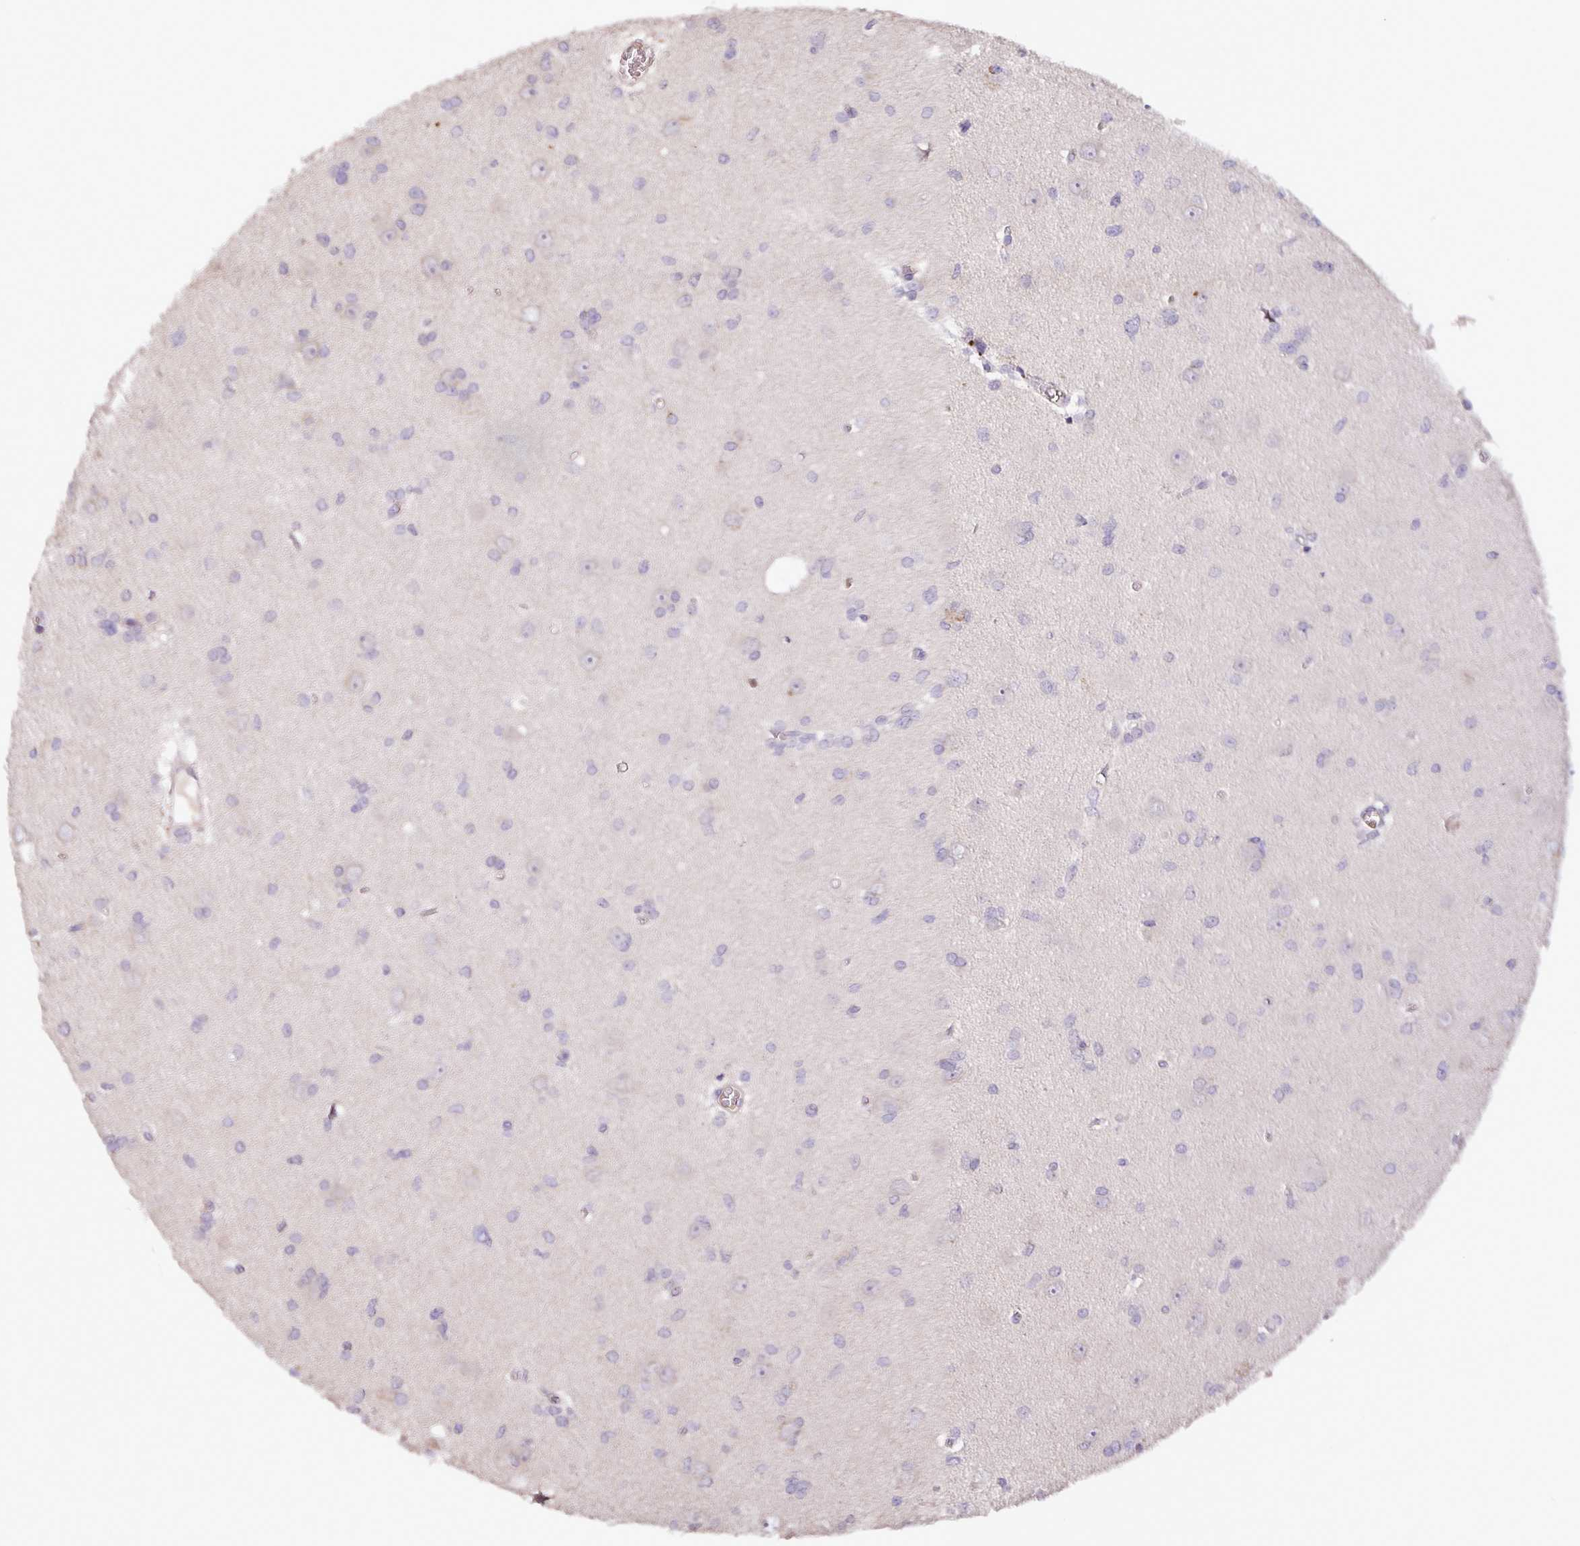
{"staining": {"intensity": "negative", "quantity": "none", "location": "none"}, "tissue": "glioma", "cell_type": "Tumor cells", "image_type": "cancer", "snomed": [{"axis": "morphology", "description": "Glioma, malignant, High grade"}, {"axis": "topography", "description": "Brain"}], "caption": "IHC micrograph of neoplastic tissue: glioma stained with DAB (3,3'-diaminobenzidine) demonstrates no significant protein expression in tumor cells.", "gene": "TMEM71", "patient": {"sex": "male", "age": 23}}